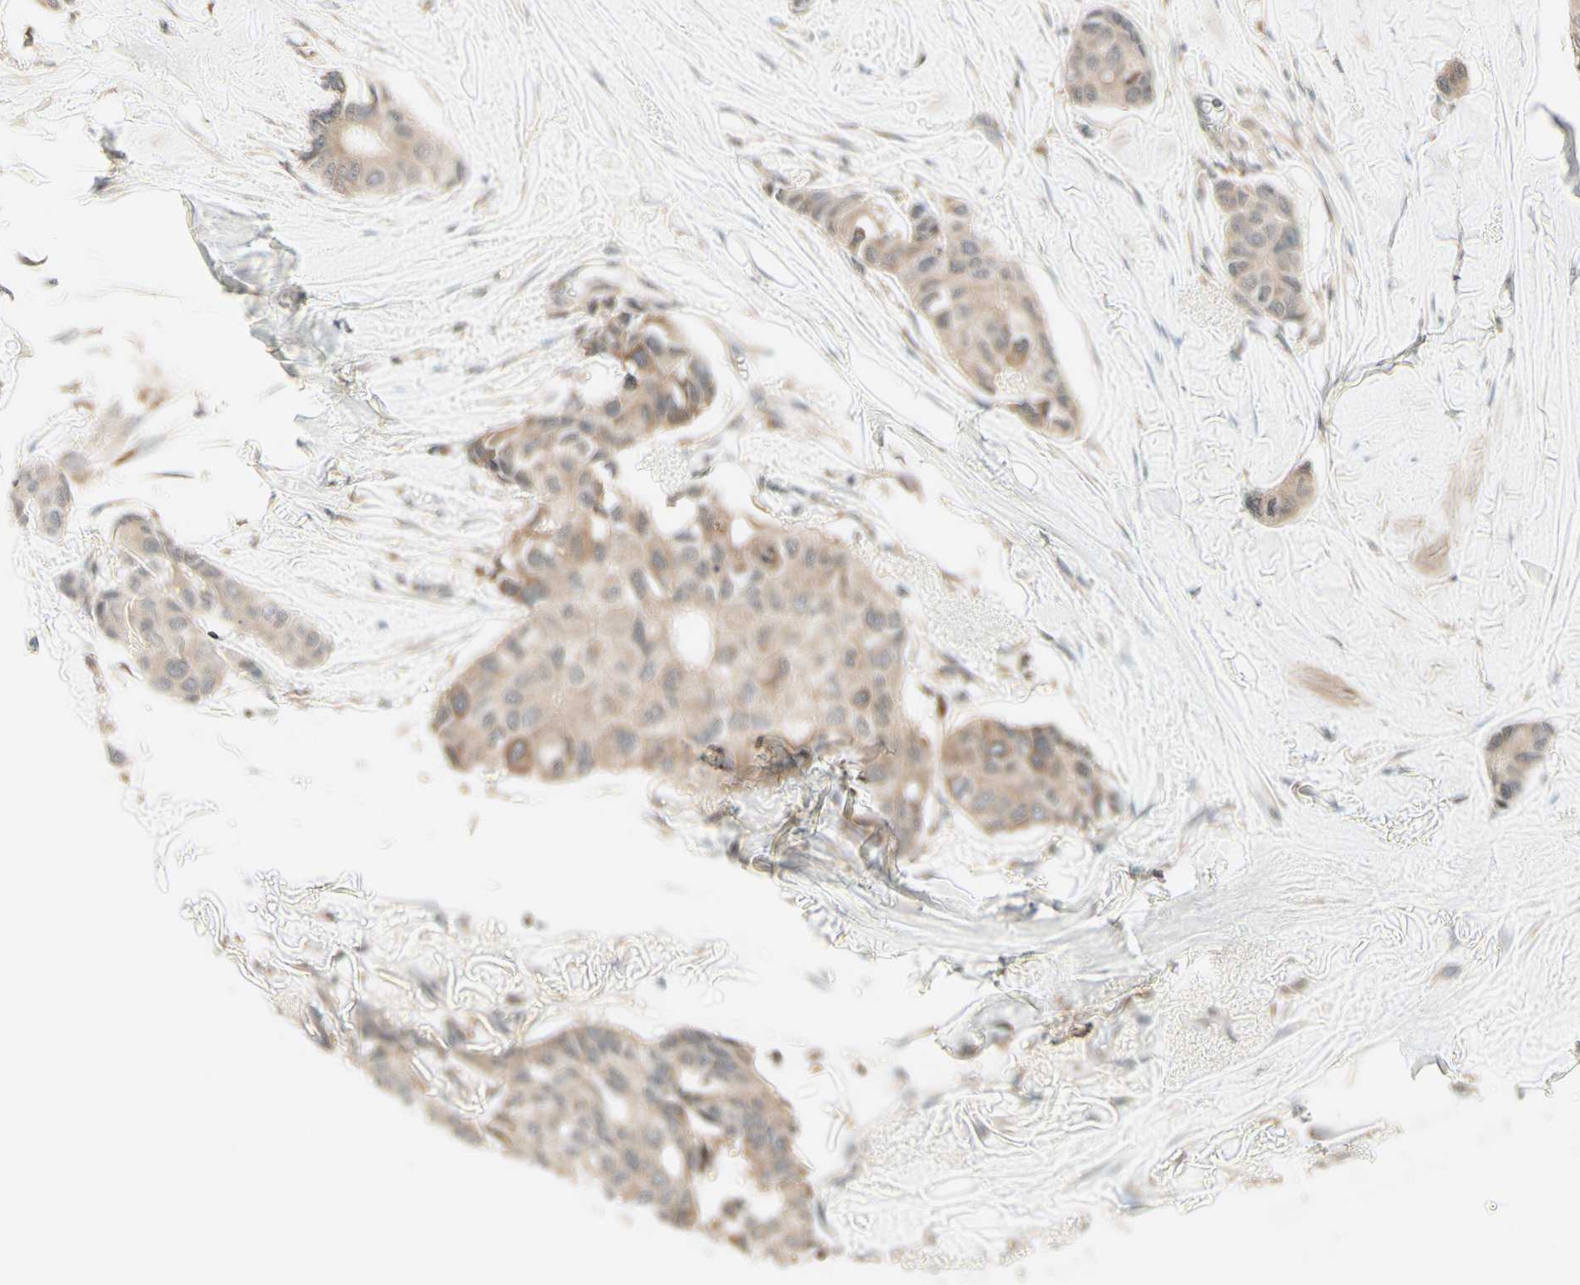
{"staining": {"intensity": "weak", "quantity": ">75%", "location": "cytoplasmic/membranous"}, "tissue": "breast cancer", "cell_type": "Tumor cells", "image_type": "cancer", "snomed": [{"axis": "morphology", "description": "Duct carcinoma"}, {"axis": "topography", "description": "Breast"}], "caption": "Human breast cancer (invasive ductal carcinoma) stained with a brown dye exhibits weak cytoplasmic/membranous positive expression in approximately >75% of tumor cells.", "gene": "ZW10", "patient": {"sex": "female", "age": 80}}